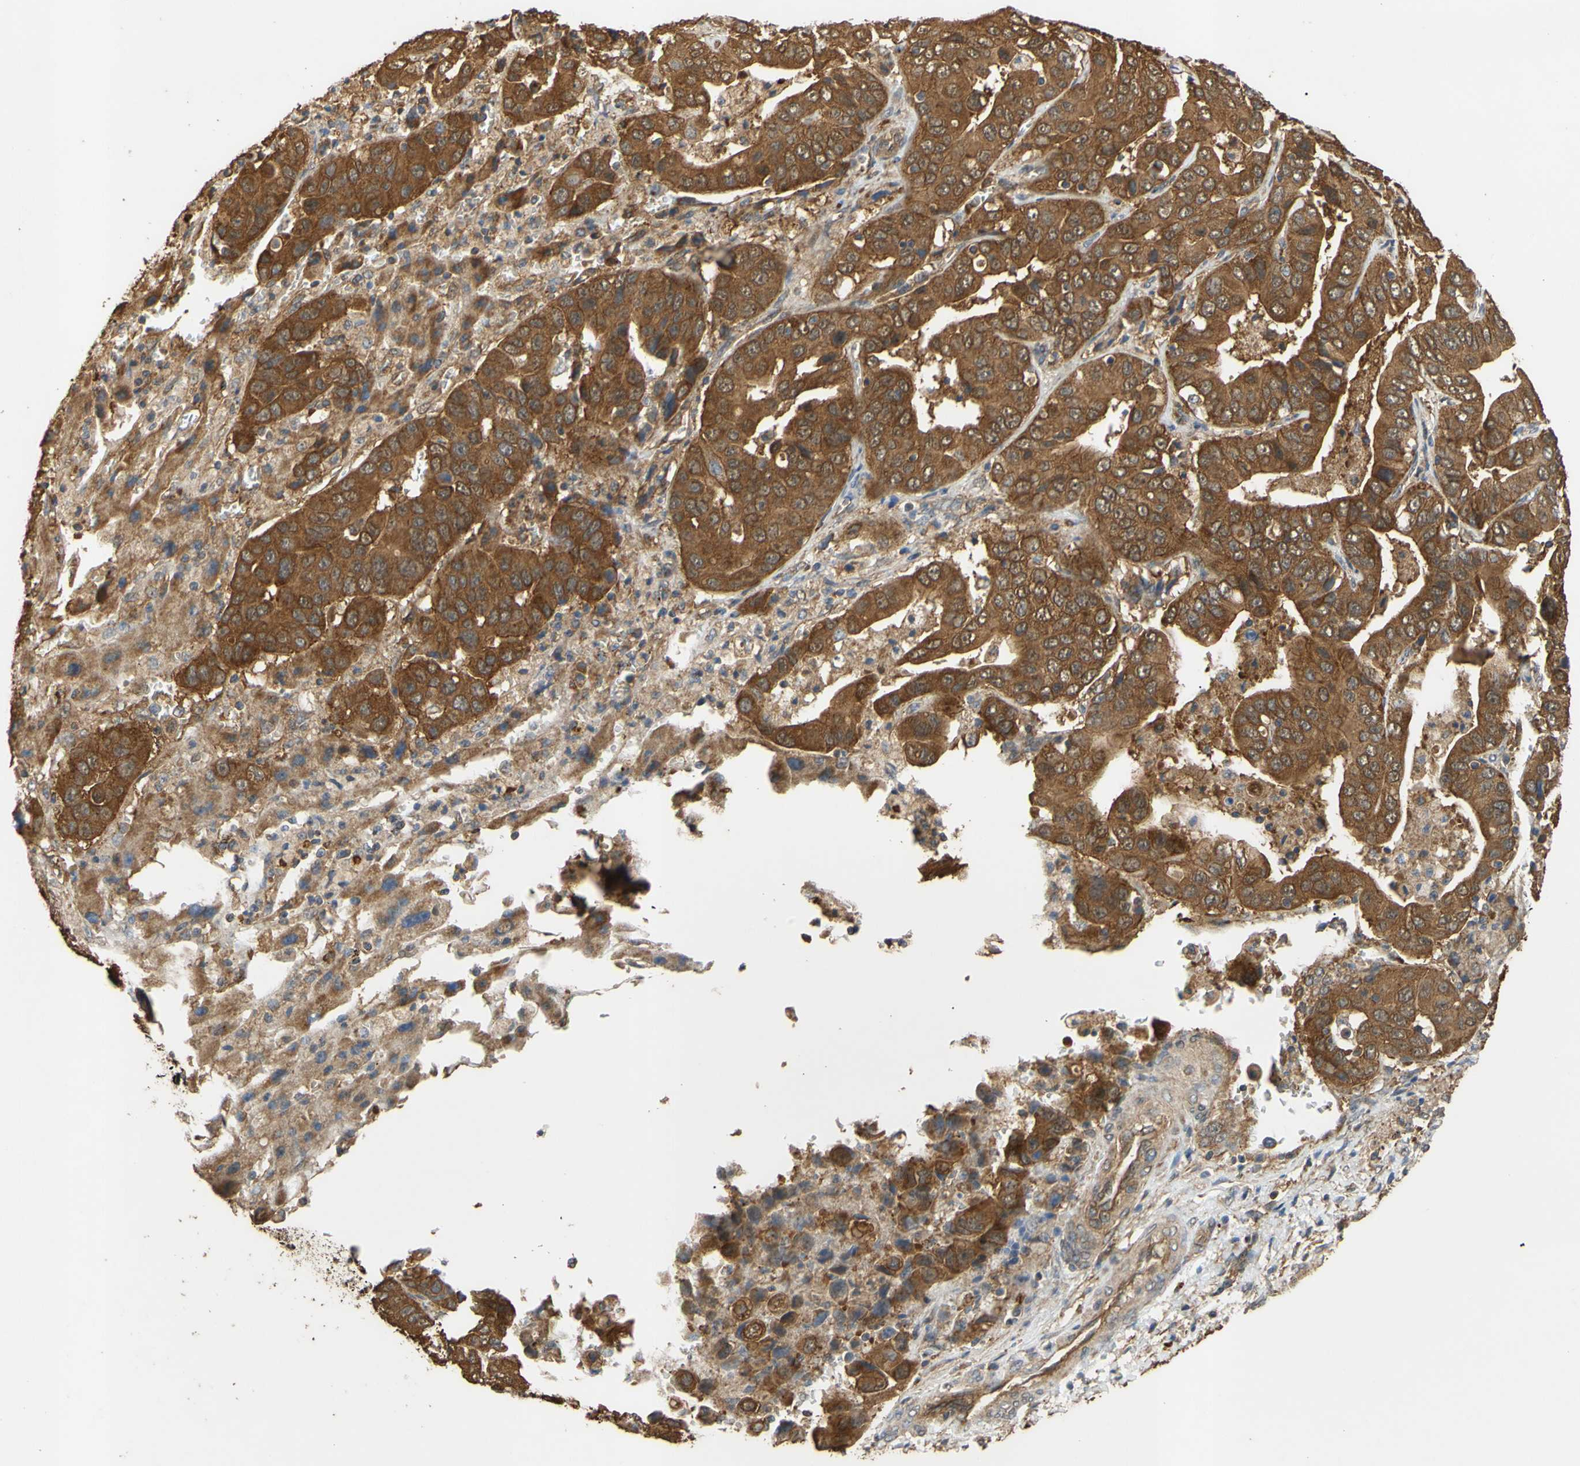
{"staining": {"intensity": "strong", "quantity": ">75%", "location": "cytoplasmic/membranous"}, "tissue": "liver cancer", "cell_type": "Tumor cells", "image_type": "cancer", "snomed": [{"axis": "morphology", "description": "Cholangiocarcinoma"}, {"axis": "topography", "description": "Liver"}], "caption": "Liver cancer (cholangiocarcinoma) stained with a brown dye displays strong cytoplasmic/membranous positive staining in about >75% of tumor cells.", "gene": "CTTN", "patient": {"sex": "female", "age": 52}}